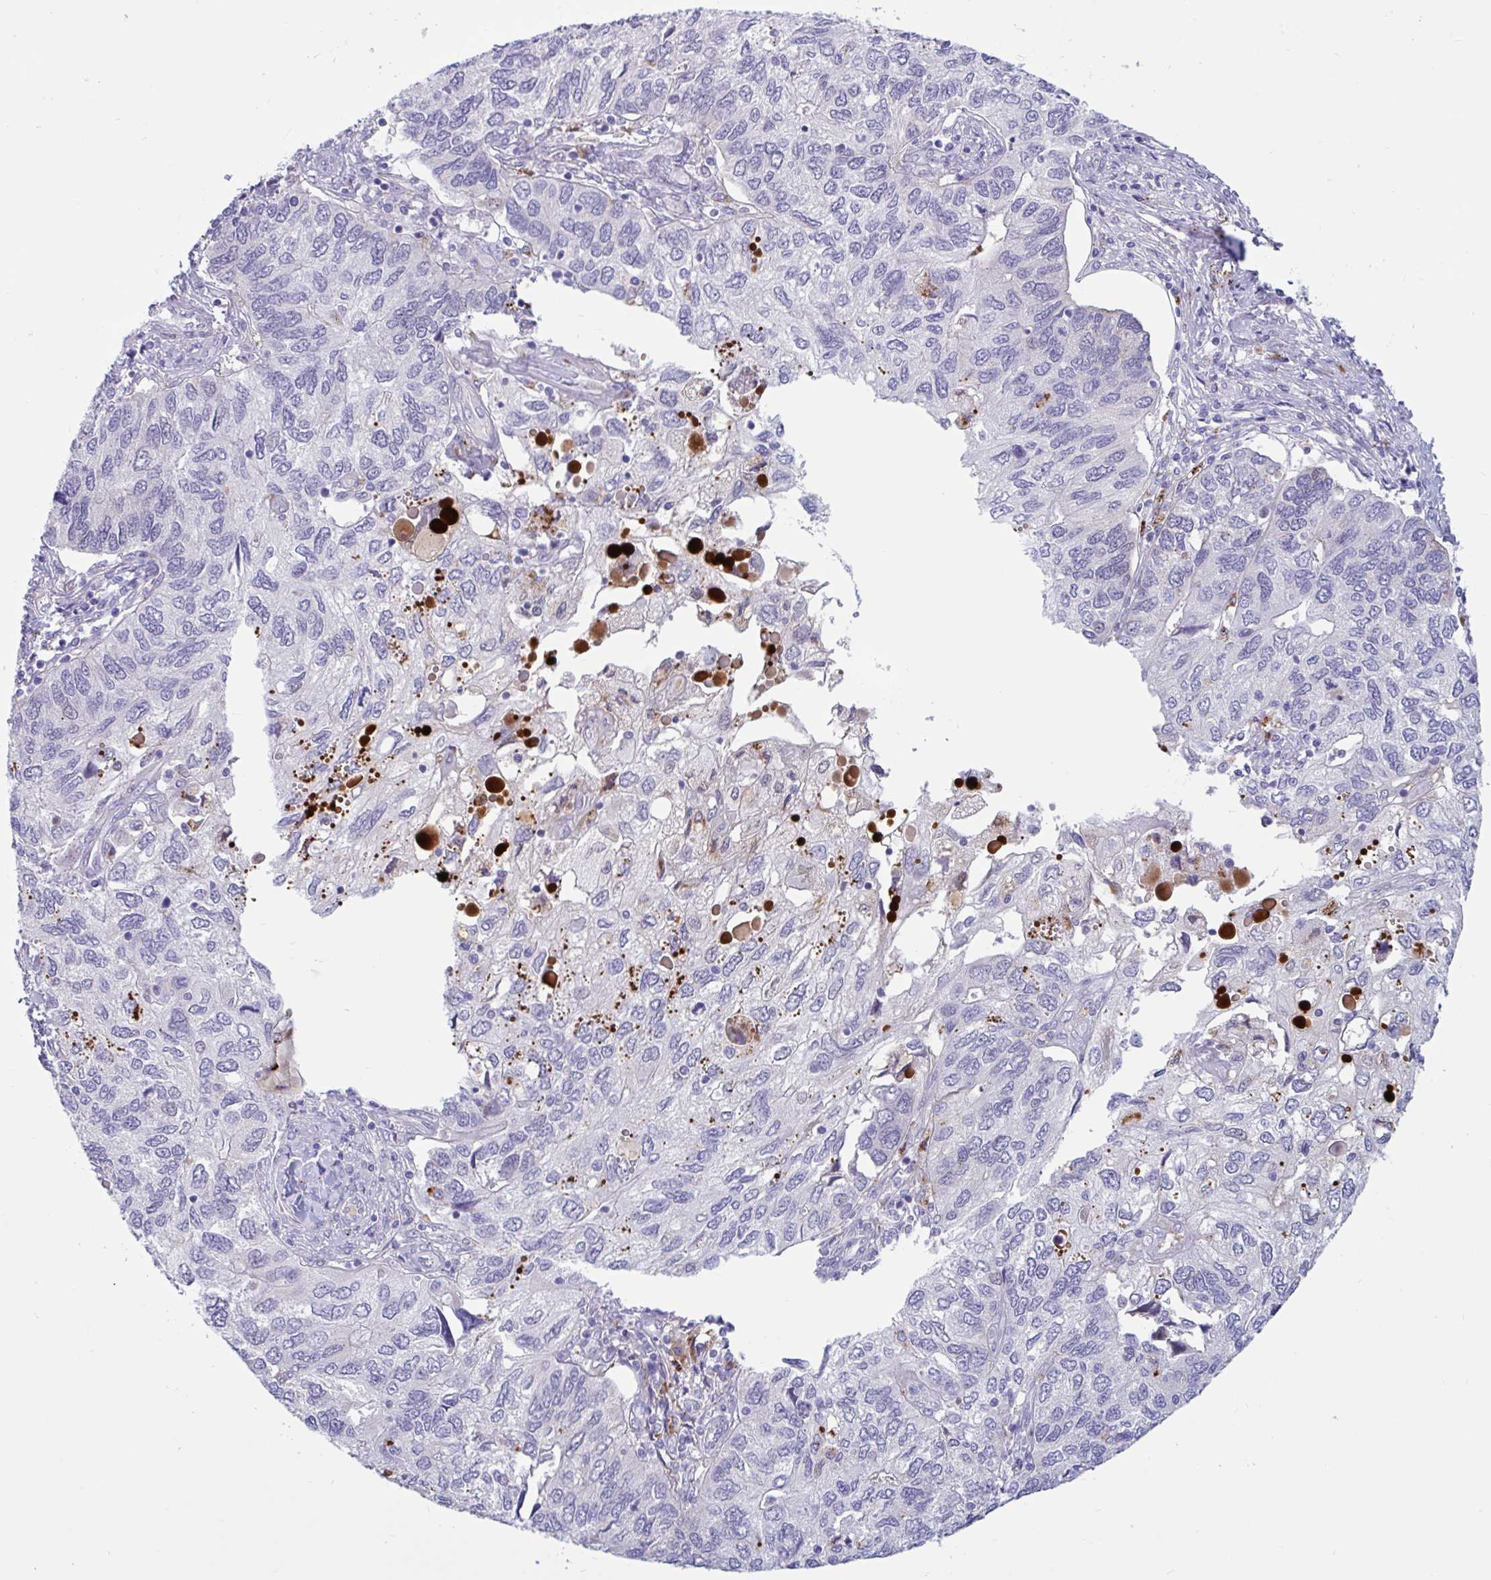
{"staining": {"intensity": "negative", "quantity": "none", "location": "none"}, "tissue": "endometrial cancer", "cell_type": "Tumor cells", "image_type": "cancer", "snomed": [{"axis": "morphology", "description": "Carcinoma, NOS"}, {"axis": "topography", "description": "Uterus"}], "caption": "This photomicrograph is of endometrial carcinoma stained with IHC to label a protein in brown with the nuclei are counter-stained blue. There is no staining in tumor cells.", "gene": "FAM219B", "patient": {"sex": "female", "age": 76}}